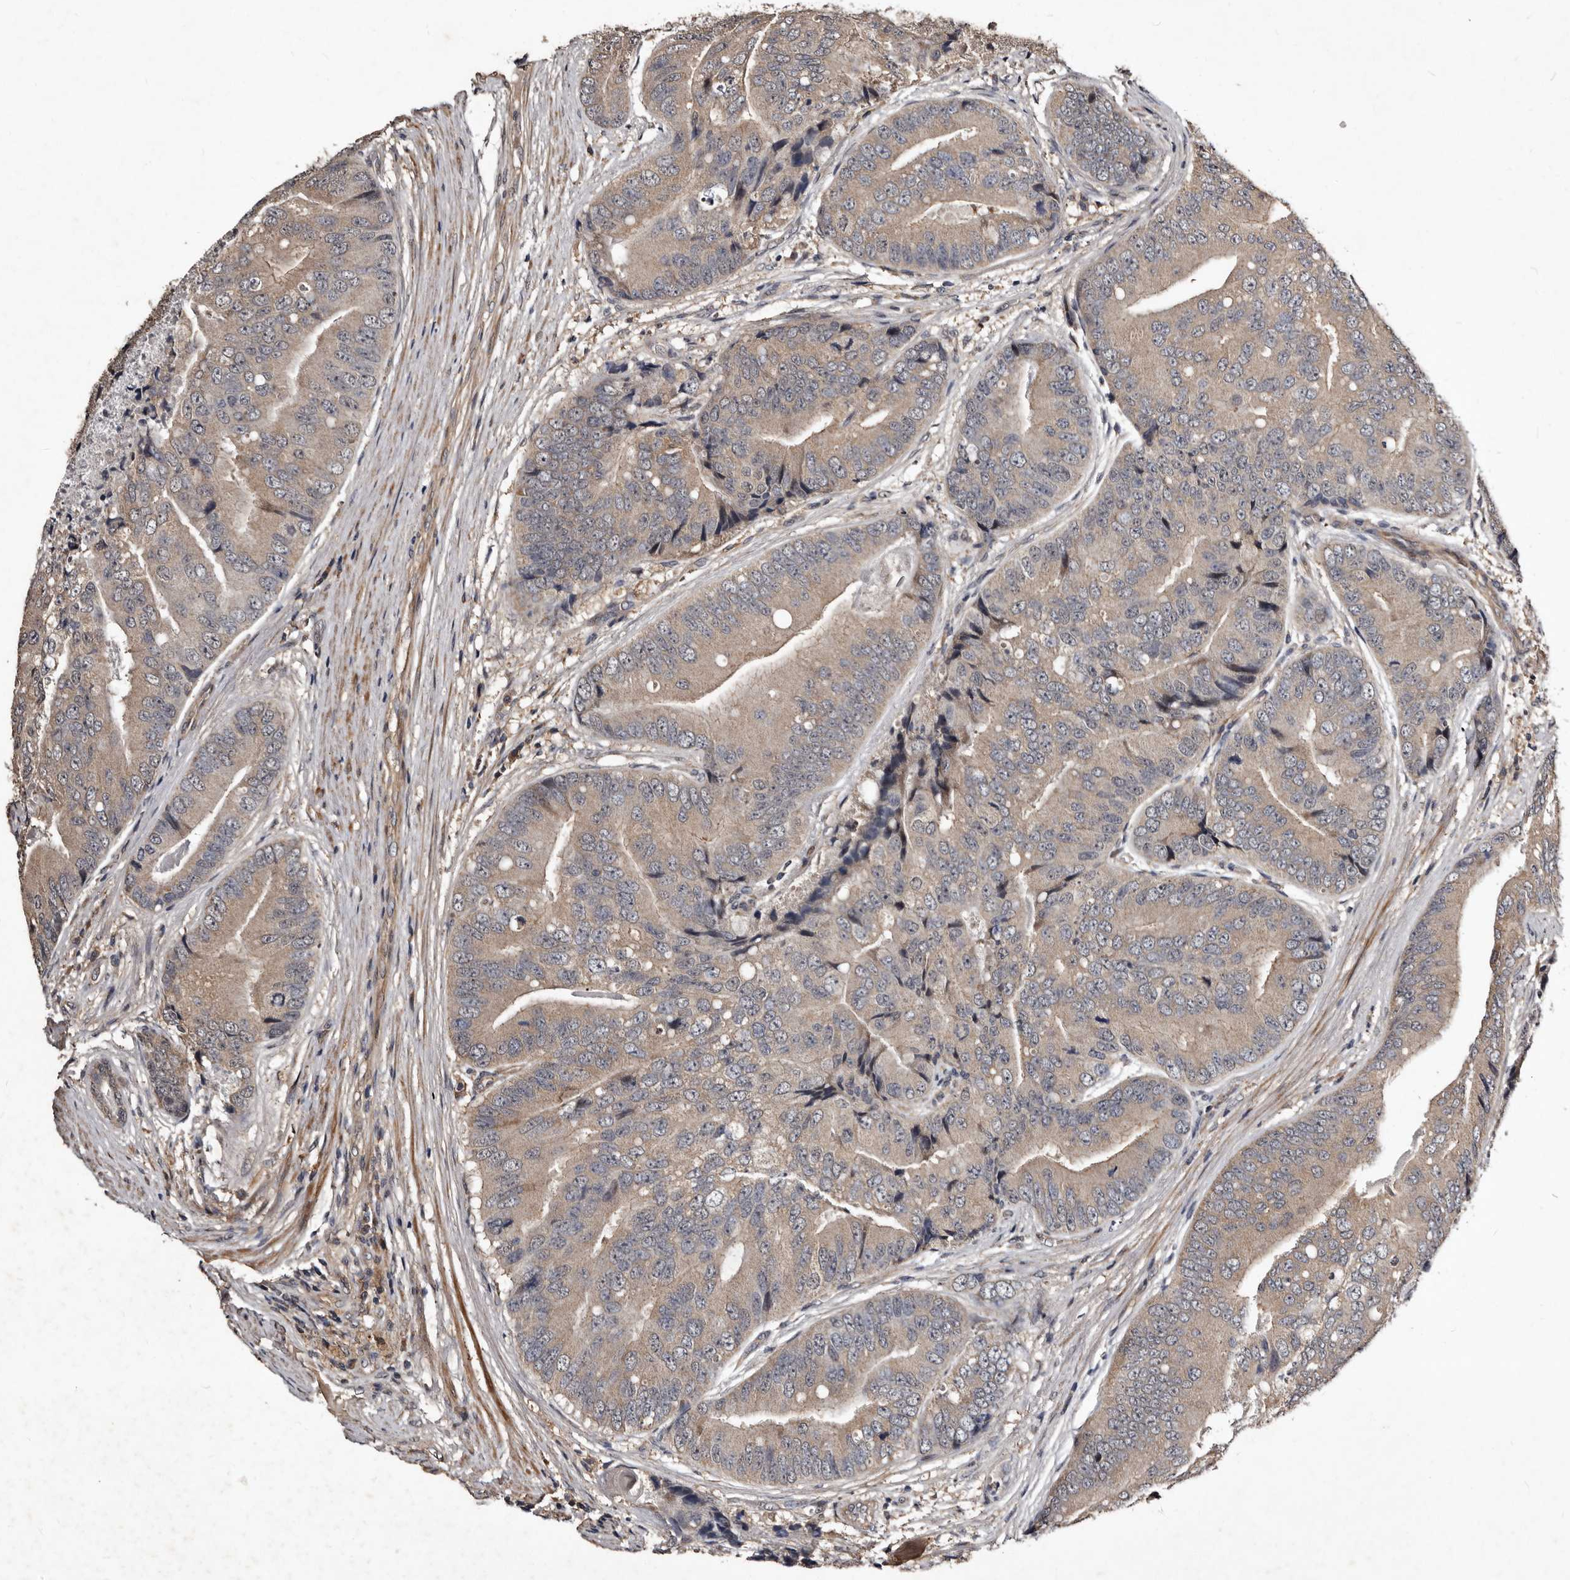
{"staining": {"intensity": "weak", "quantity": ">75%", "location": "cytoplasmic/membranous"}, "tissue": "prostate cancer", "cell_type": "Tumor cells", "image_type": "cancer", "snomed": [{"axis": "morphology", "description": "Adenocarcinoma, High grade"}, {"axis": "topography", "description": "Prostate"}], "caption": "Weak cytoplasmic/membranous positivity is appreciated in approximately >75% of tumor cells in prostate cancer.", "gene": "MKRN3", "patient": {"sex": "male", "age": 70}}